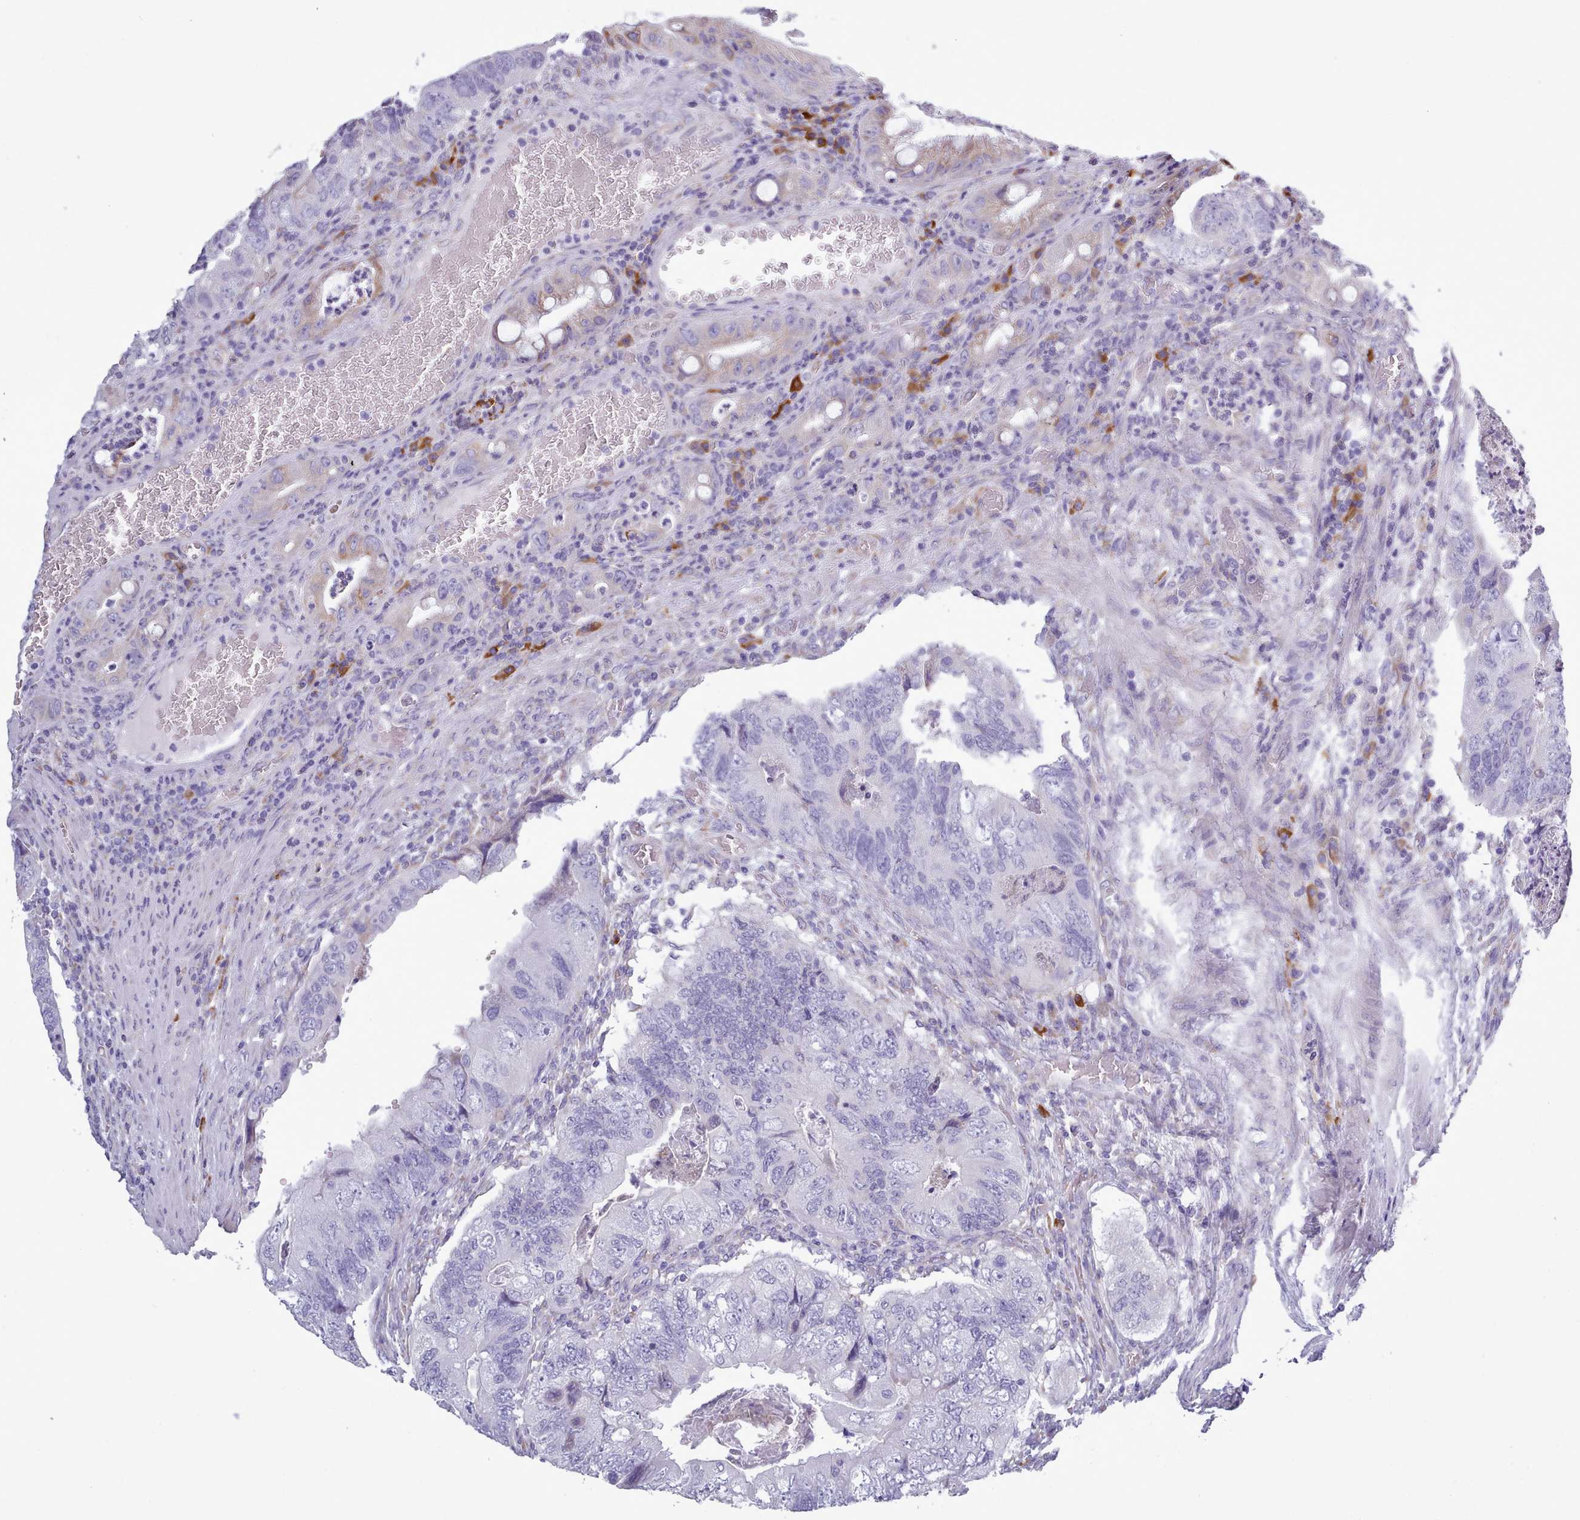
{"staining": {"intensity": "moderate", "quantity": "<25%", "location": "cytoplasmic/membranous"}, "tissue": "colorectal cancer", "cell_type": "Tumor cells", "image_type": "cancer", "snomed": [{"axis": "morphology", "description": "Adenocarcinoma, NOS"}, {"axis": "topography", "description": "Rectum"}], "caption": "Immunohistochemical staining of colorectal cancer reveals low levels of moderate cytoplasmic/membranous protein staining in approximately <25% of tumor cells. (DAB IHC with brightfield microscopy, high magnification).", "gene": "XKR8", "patient": {"sex": "male", "age": 63}}